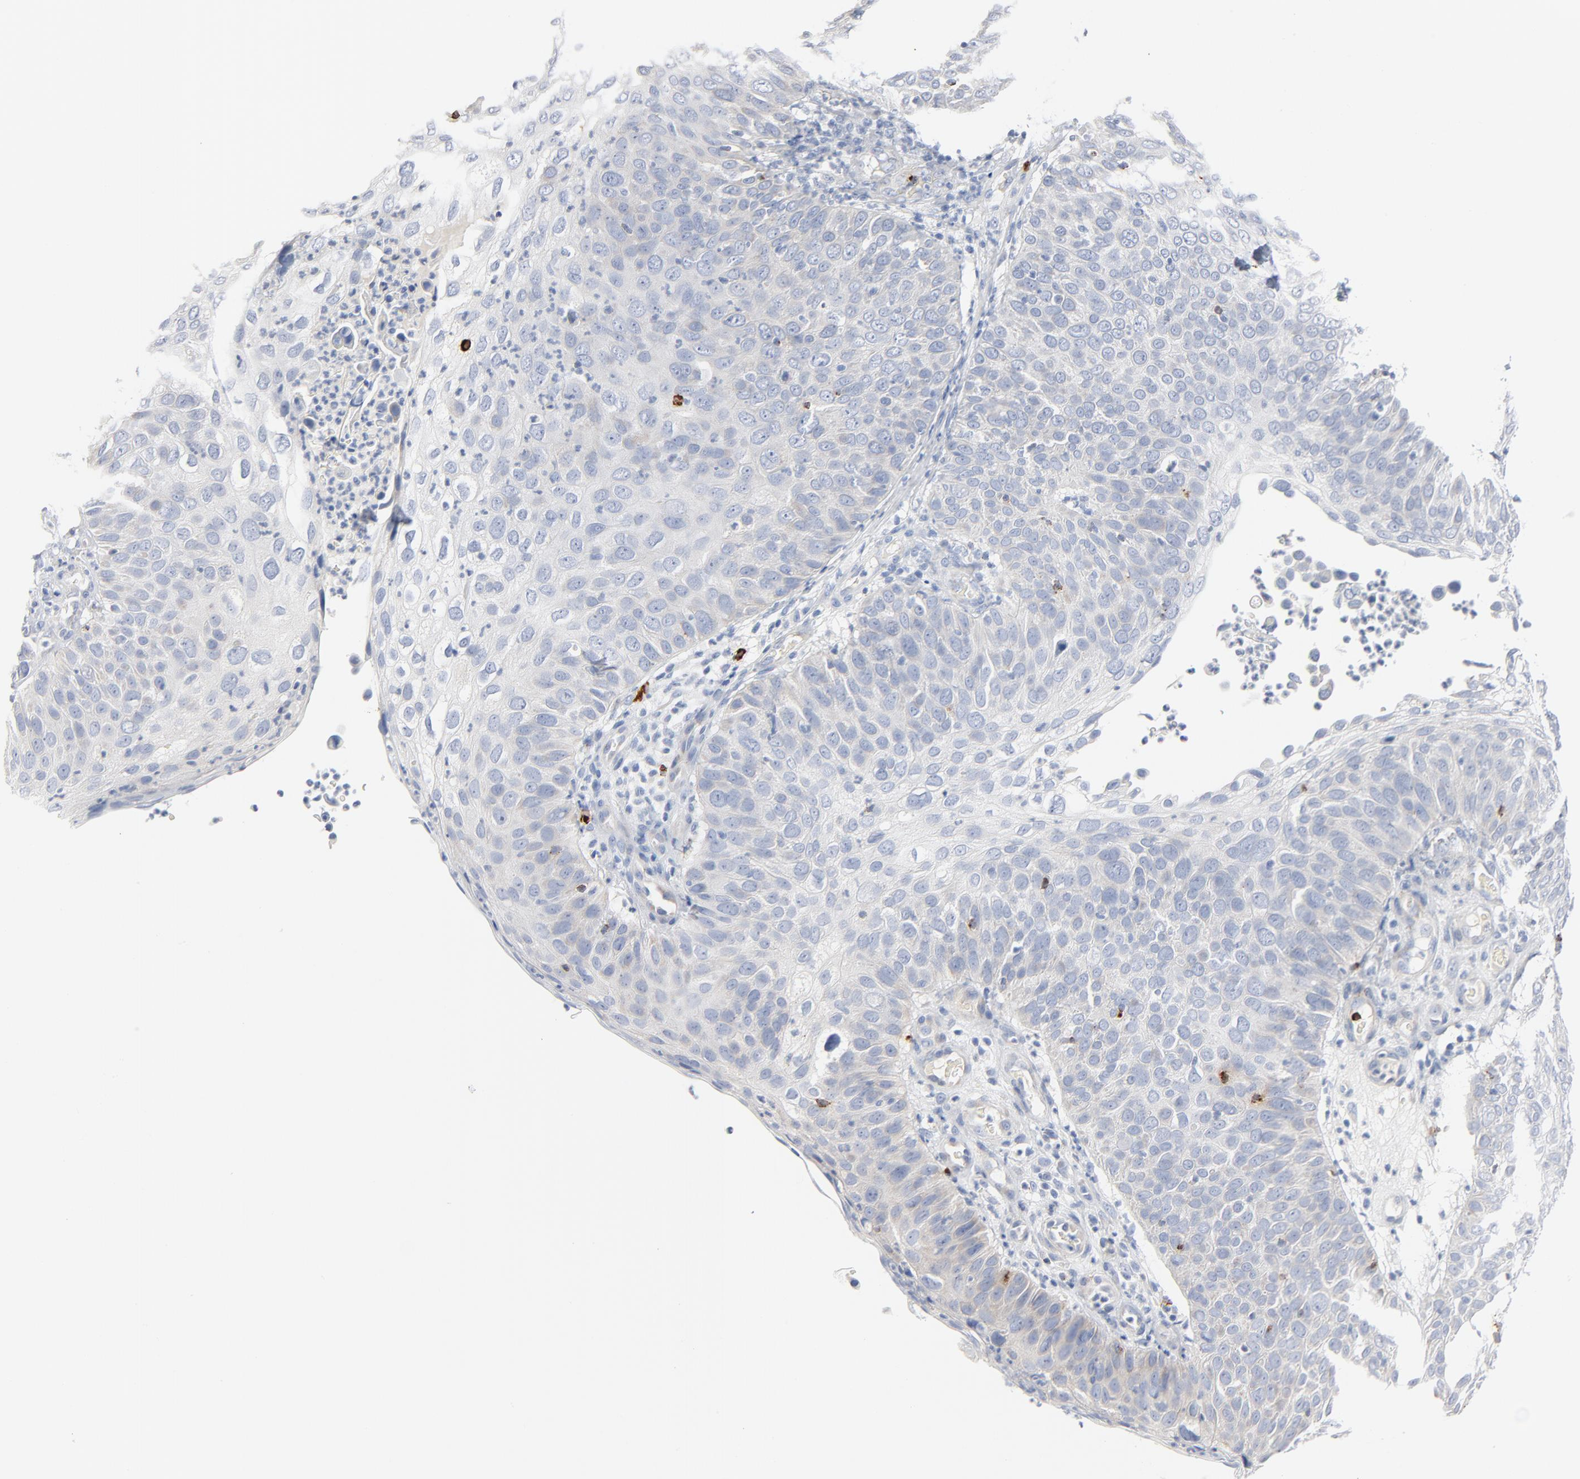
{"staining": {"intensity": "negative", "quantity": "none", "location": "none"}, "tissue": "skin cancer", "cell_type": "Tumor cells", "image_type": "cancer", "snomed": [{"axis": "morphology", "description": "Squamous cell carcinoma, NOS"}, {"axis": "topography", "description": "Skin"}], "caption": "High magnification brightfield microscopy of skin squamous cell carcinoma stained with DAB (3,3'-diaminobenzidine) (brown) and counterstained with hematoxylin (blue): tumor cells show no significant positivity.", "gene": "GZMB", "patient": {"sex": "male", "age": 87}}